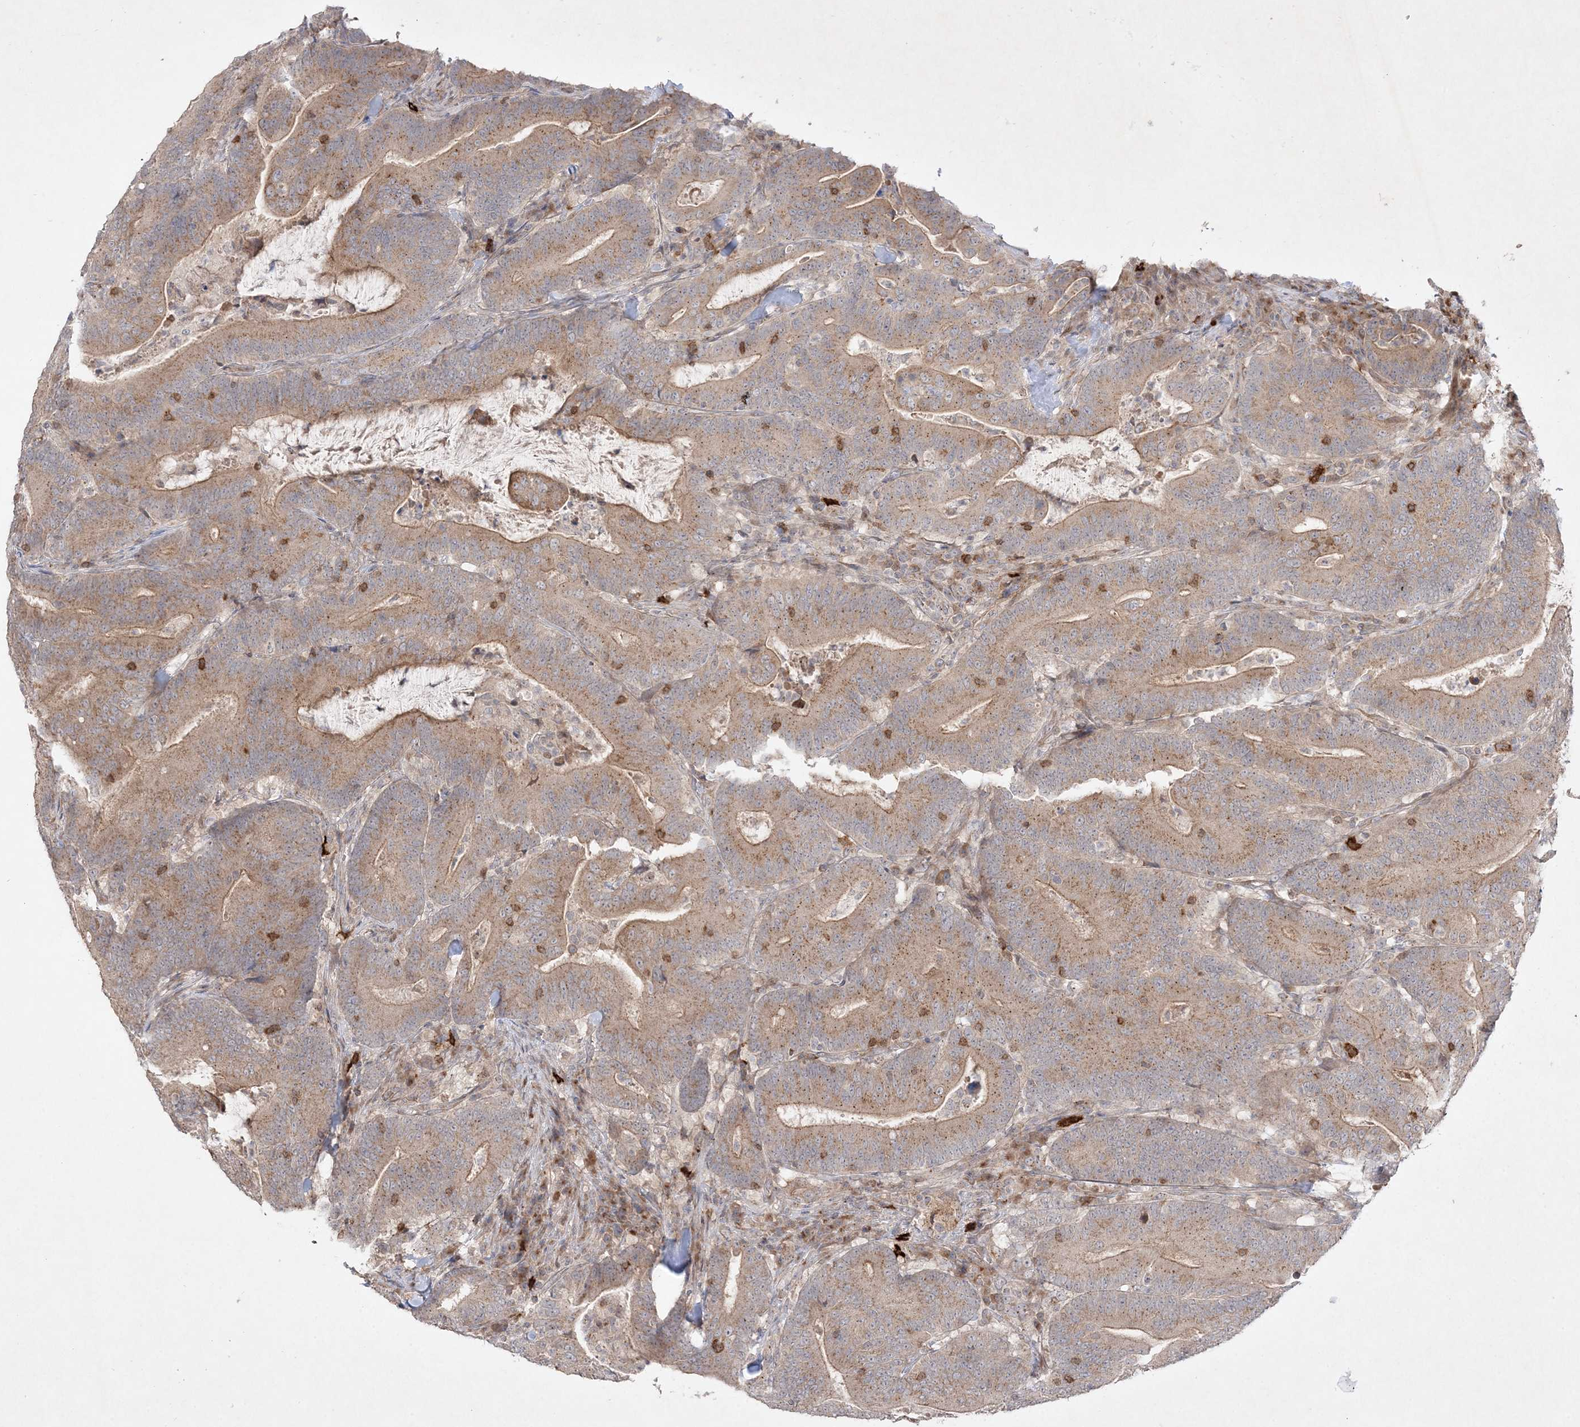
{"staining": {"intensity": "weak", "quantity": ">75%", "location": "cytoplasmic/membranous"}, "tissue": "colorectal cancer", "cell_type": "Tumor cells", "image_type": "cancer", "snomed": [{"axis": "morphology", "description": "Adenocarcinoma, NOS"}, {"axis": "topography", "description": "Colon"}], "caption": "Colorectal adenocarcinoma tissue shows weak cytoplasmic/membranous positivity in about >75% of tumor cells", "gene": "CLNK", "patient": {"sex": "female", "age": 66}}